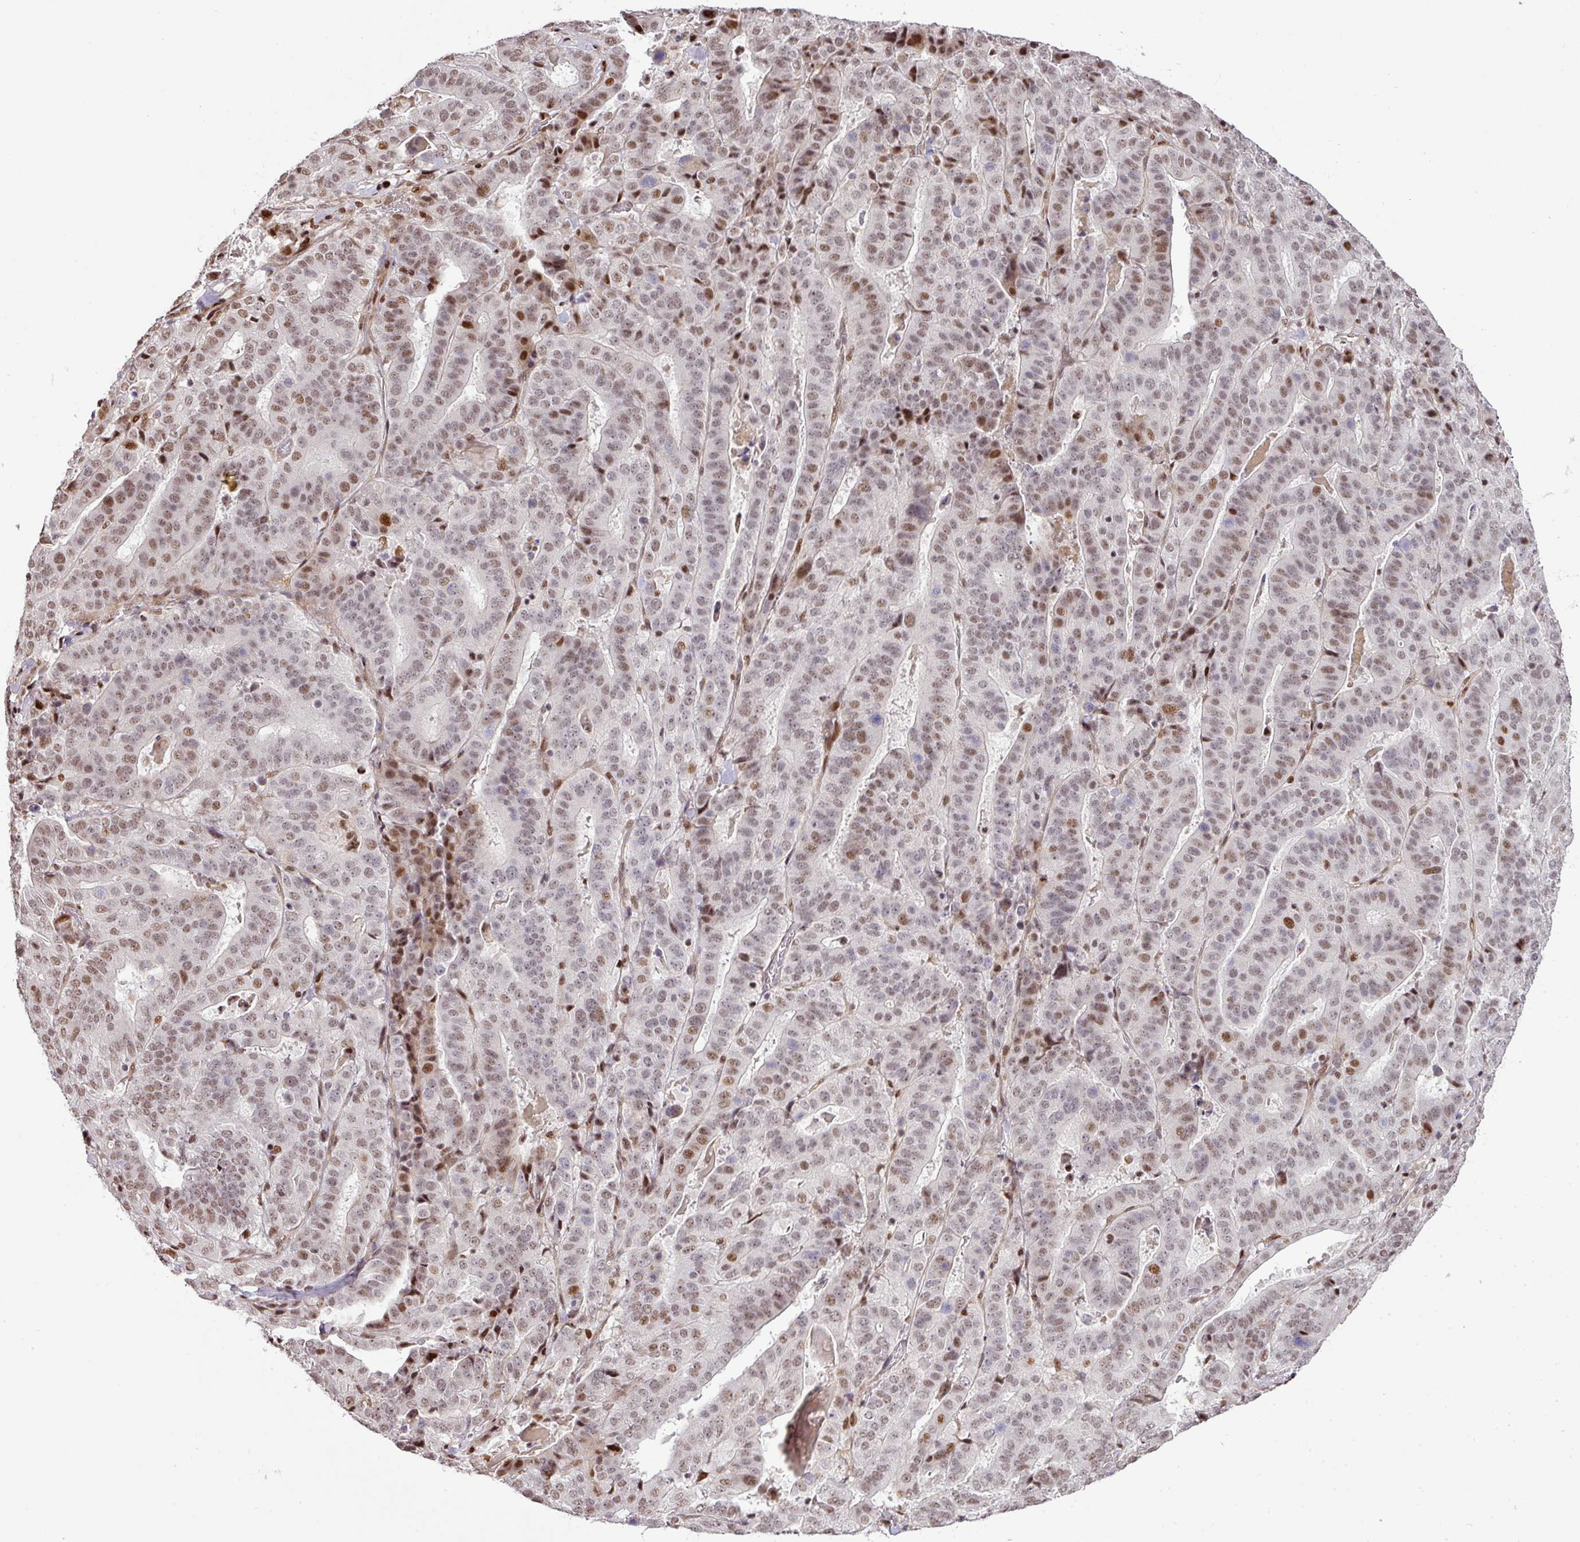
{"staining": {"intensity": "moderate", "quantity": "25%-75%", "location": "nuclear"}, "tissue": "stomach cancer", "cell_type": "Tumor cells", "image_type": "cancer", "snomed": [{"axis": "morphology", "description": "Adenocarcinoma, NOS"}, {"axis": "topography", "description": "Stomach"}], "caption": "Immunohistochemistry (DAB (3,3'-diaminobenzidine)) staining of human stomach cancer reveals moderate nuclear protein positivity in about 25%-75% of tumor cells.", "gene": "MYSM1", "patient": {"sex": "male", "age": 48}}